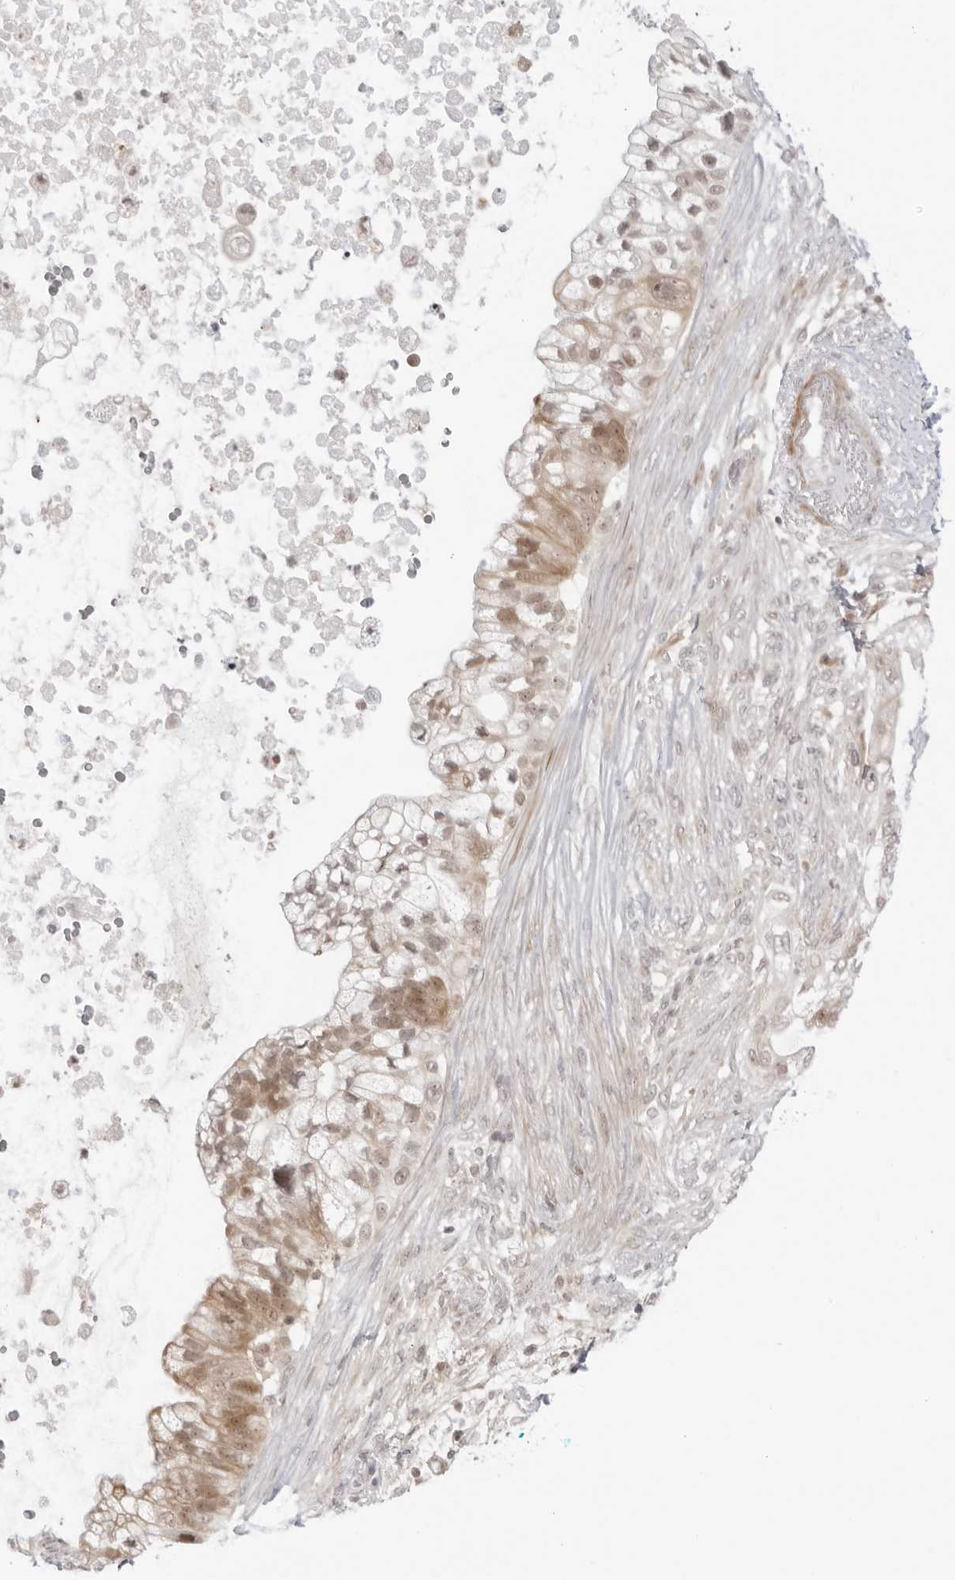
{"staining": {"intensity": "moderate", "quantity": "<25%", "location": "cytoplasmic/membranous,nuclear"}, "tissue": "pancreatic cancer", "cell_type": "Tumor cells", "image_type": "cancer", "snomed": [{"axis": "morphology", "description": "Adenocarcinoma, NOS"}, {"axis": "topography", "description": "Pancreas"}], "caption": "This image exhibits pancreatic cancer (adenocarcinoma) stained with immunohistochemistry (IHC) to label a protein in brown. The cytoplasmic/membranous and nuclear of tumor cells show moderate positivity for the protein. Nuclei are counter-stained blue.", "gene": "RNF146", "patient": {"sex": "male", "age": 53}}